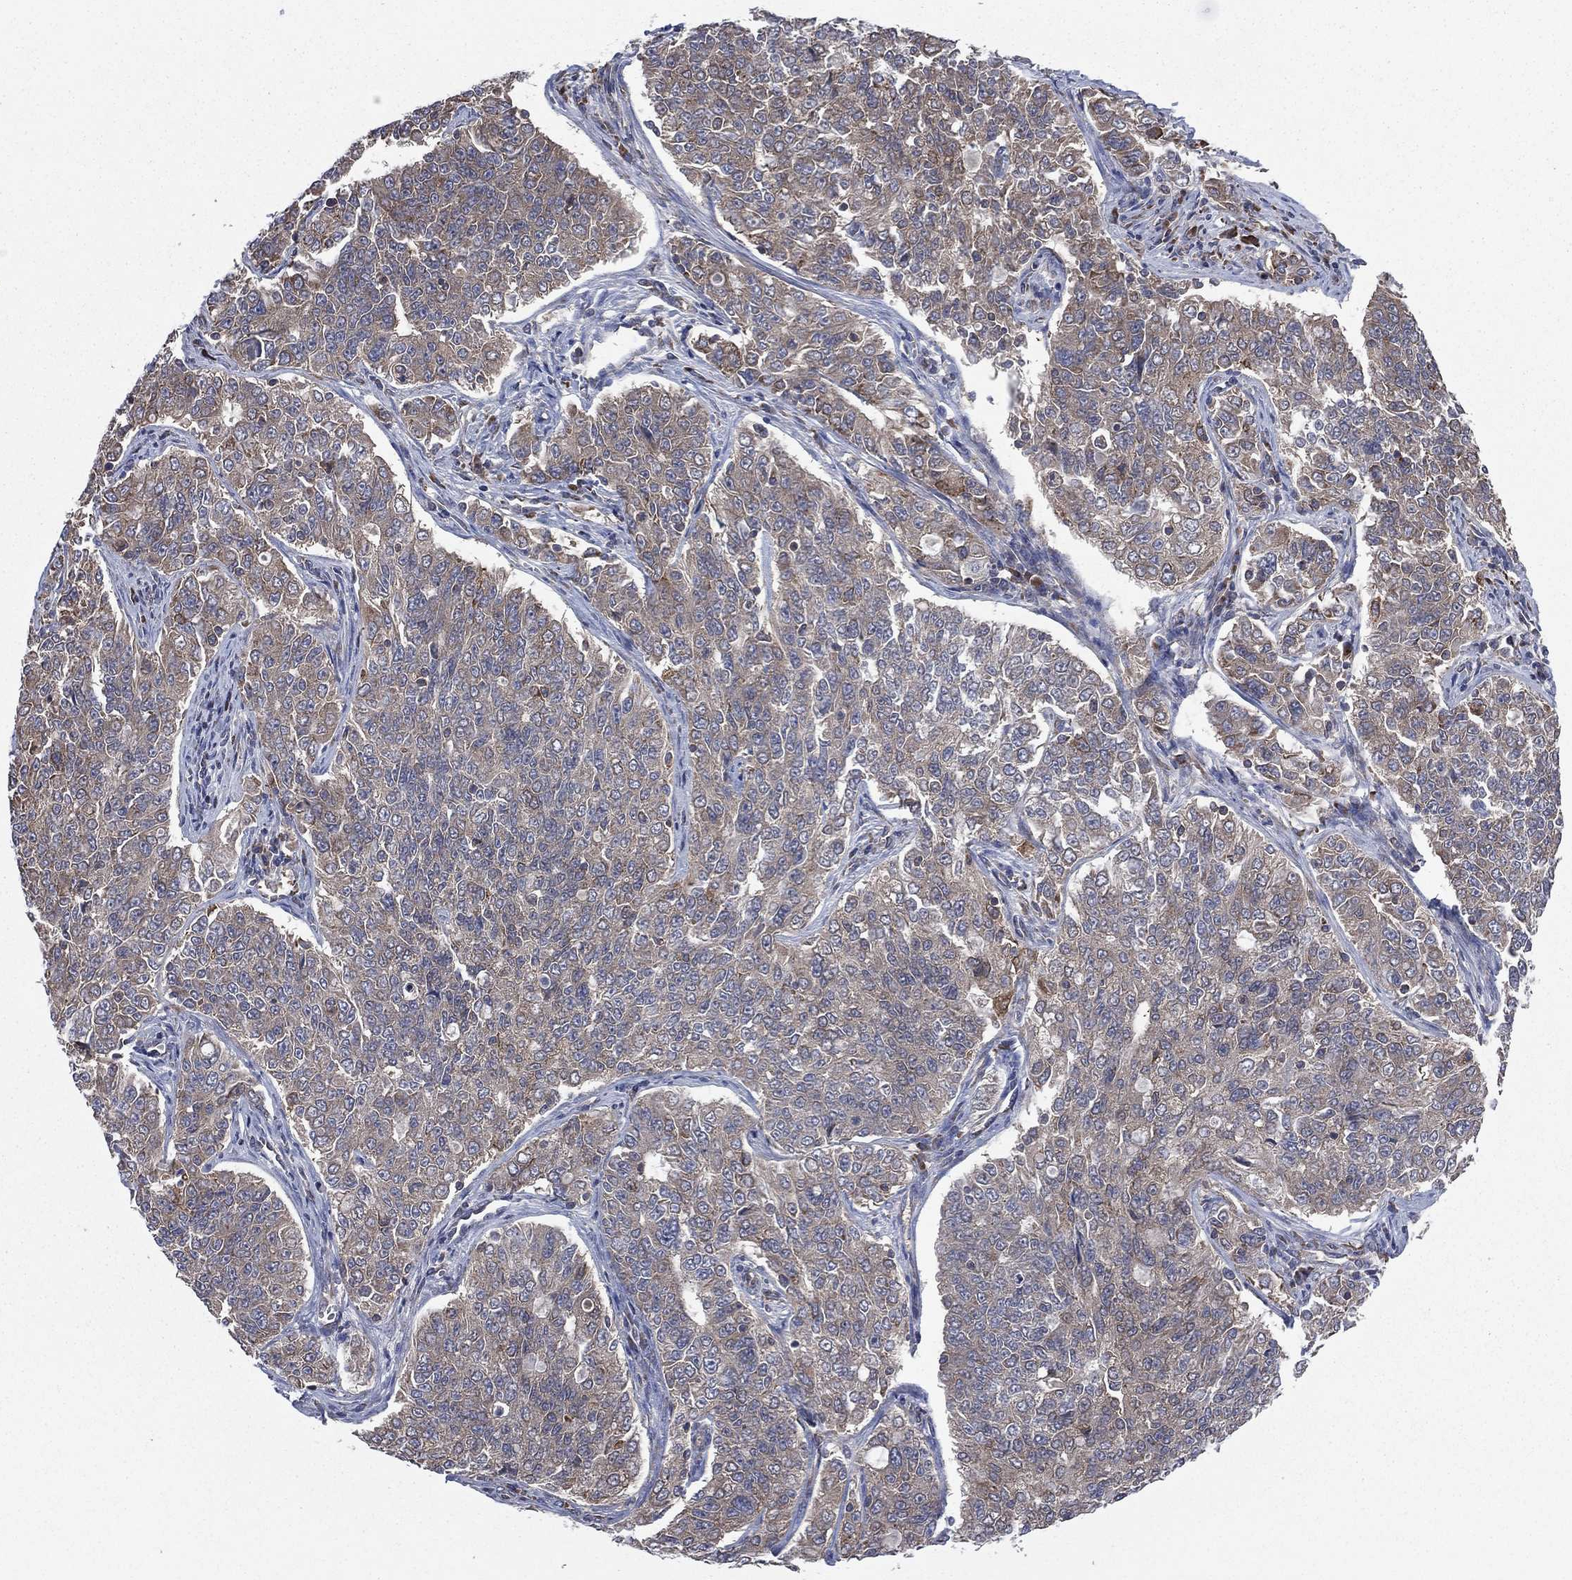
{"staining": {"intensity": "weak", "quantity": "25%-75%", "location": "cytoplasmic/membranous"}, "tissue": "endometrial cancer", "cell_type": "Tumor cells", "image_type": "cancer", "snomed": [{"axis": "morphology", "description": "Adenocarcinoma, NOS"}, {"axis": "topography", "description": "Endometrium"}], "caption": "This is an image of IHC staining of endometrial adenocarcinoma, which shows weak staining in the cytoplasmic/membranous of tumor cells.", "gene": "C2orf76", "patient": {"sex": "female", "age": 43}}